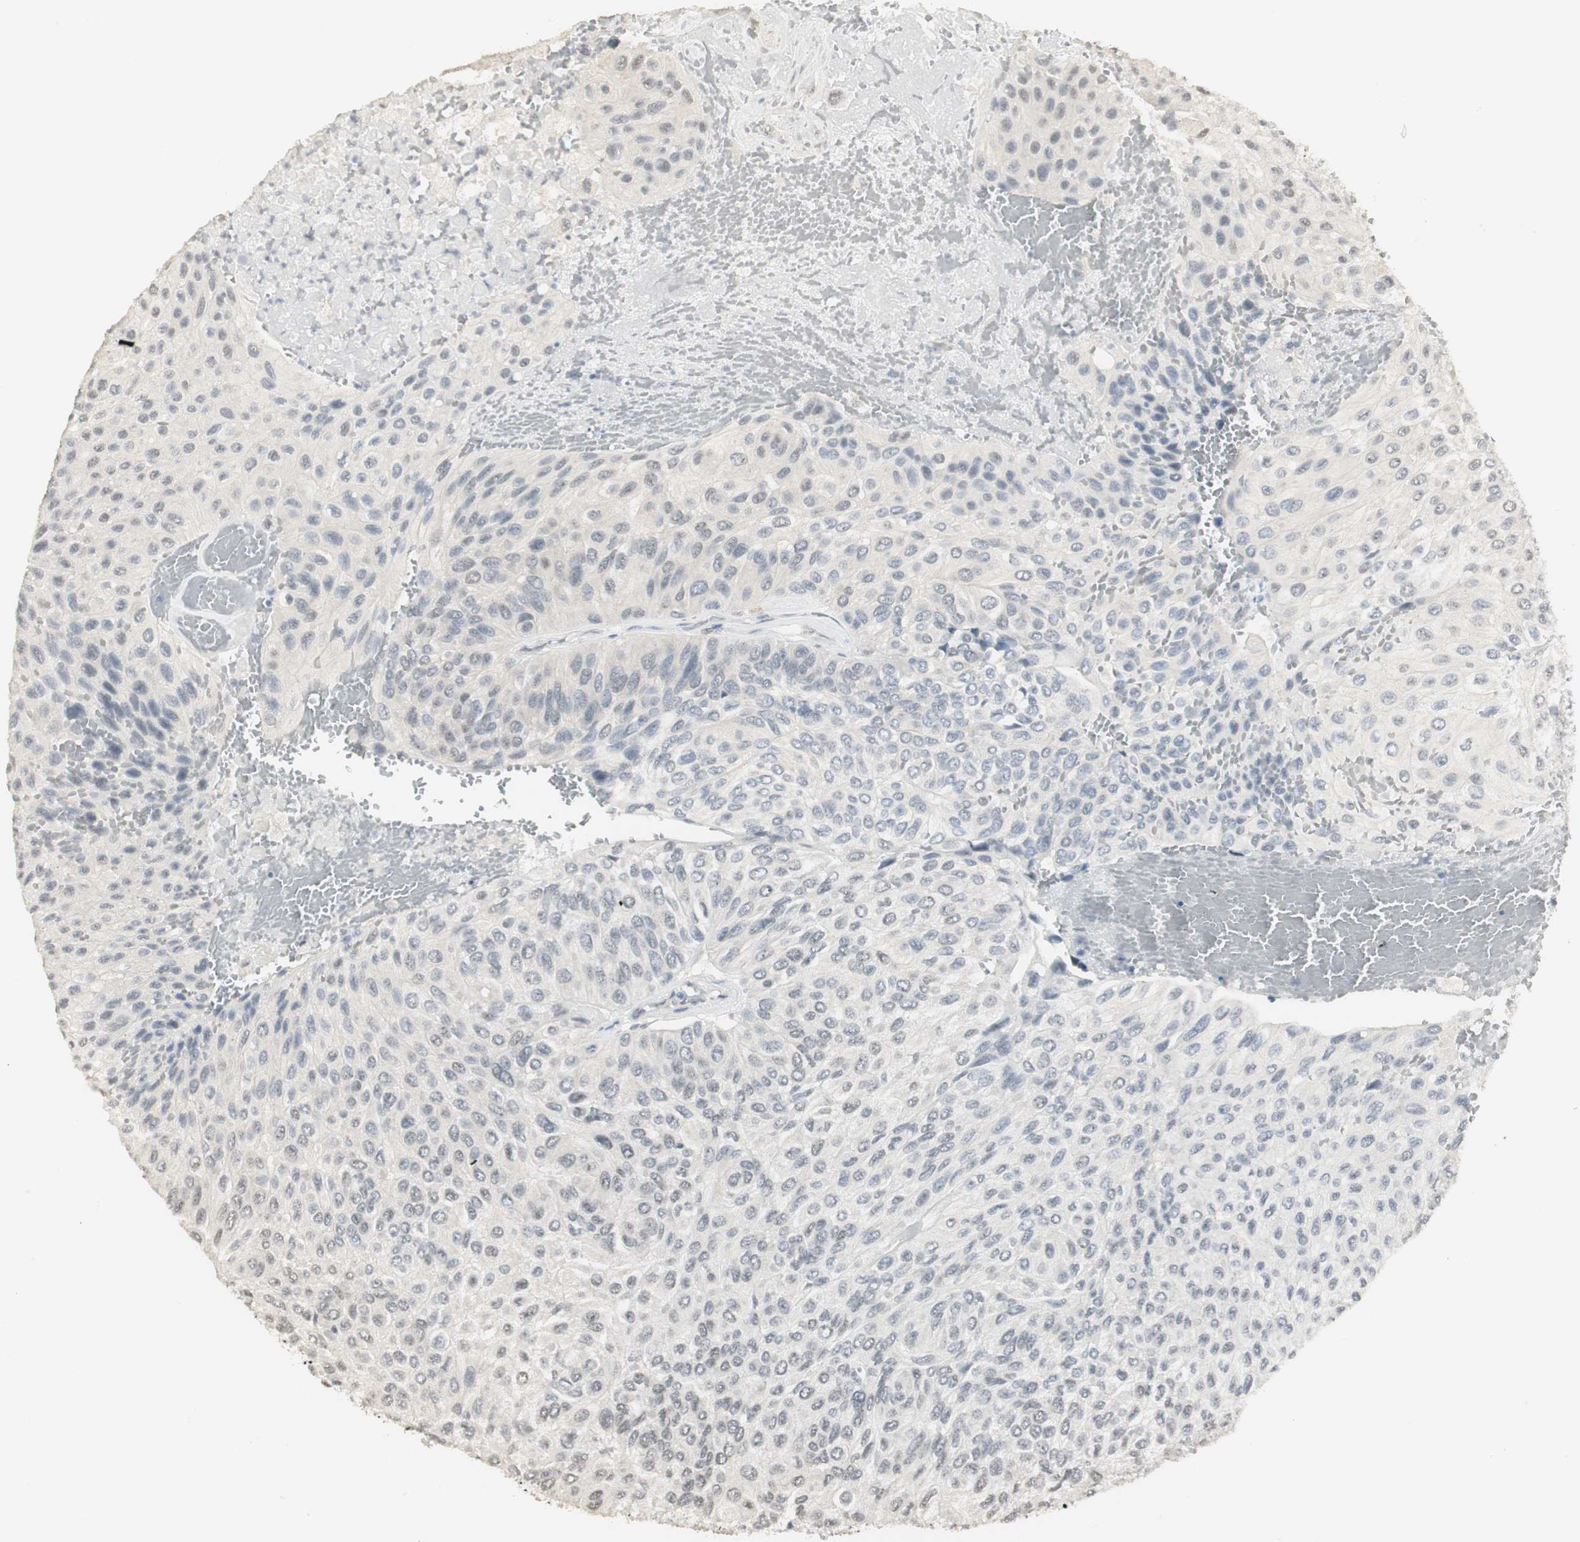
{"staining": {"intensity": "weak", "quantity": "<25%", "location": "nuclear"}, "tissue": "urothelial cancer", "cell_type": "Tumor cells", "image_type": "cancer", "snomed": [{"axis": "morphology", "description": "Urothelial carcinoma, High grade"}, {"axis": "topography", "description": "Urinary bladder"}], "caption": "This is an IHC image of high-grade urothelial carcinoma. There is no positivity in tumor cells.", "gene": "ELOA", "patient": {"sex": "male", "age": 66}}